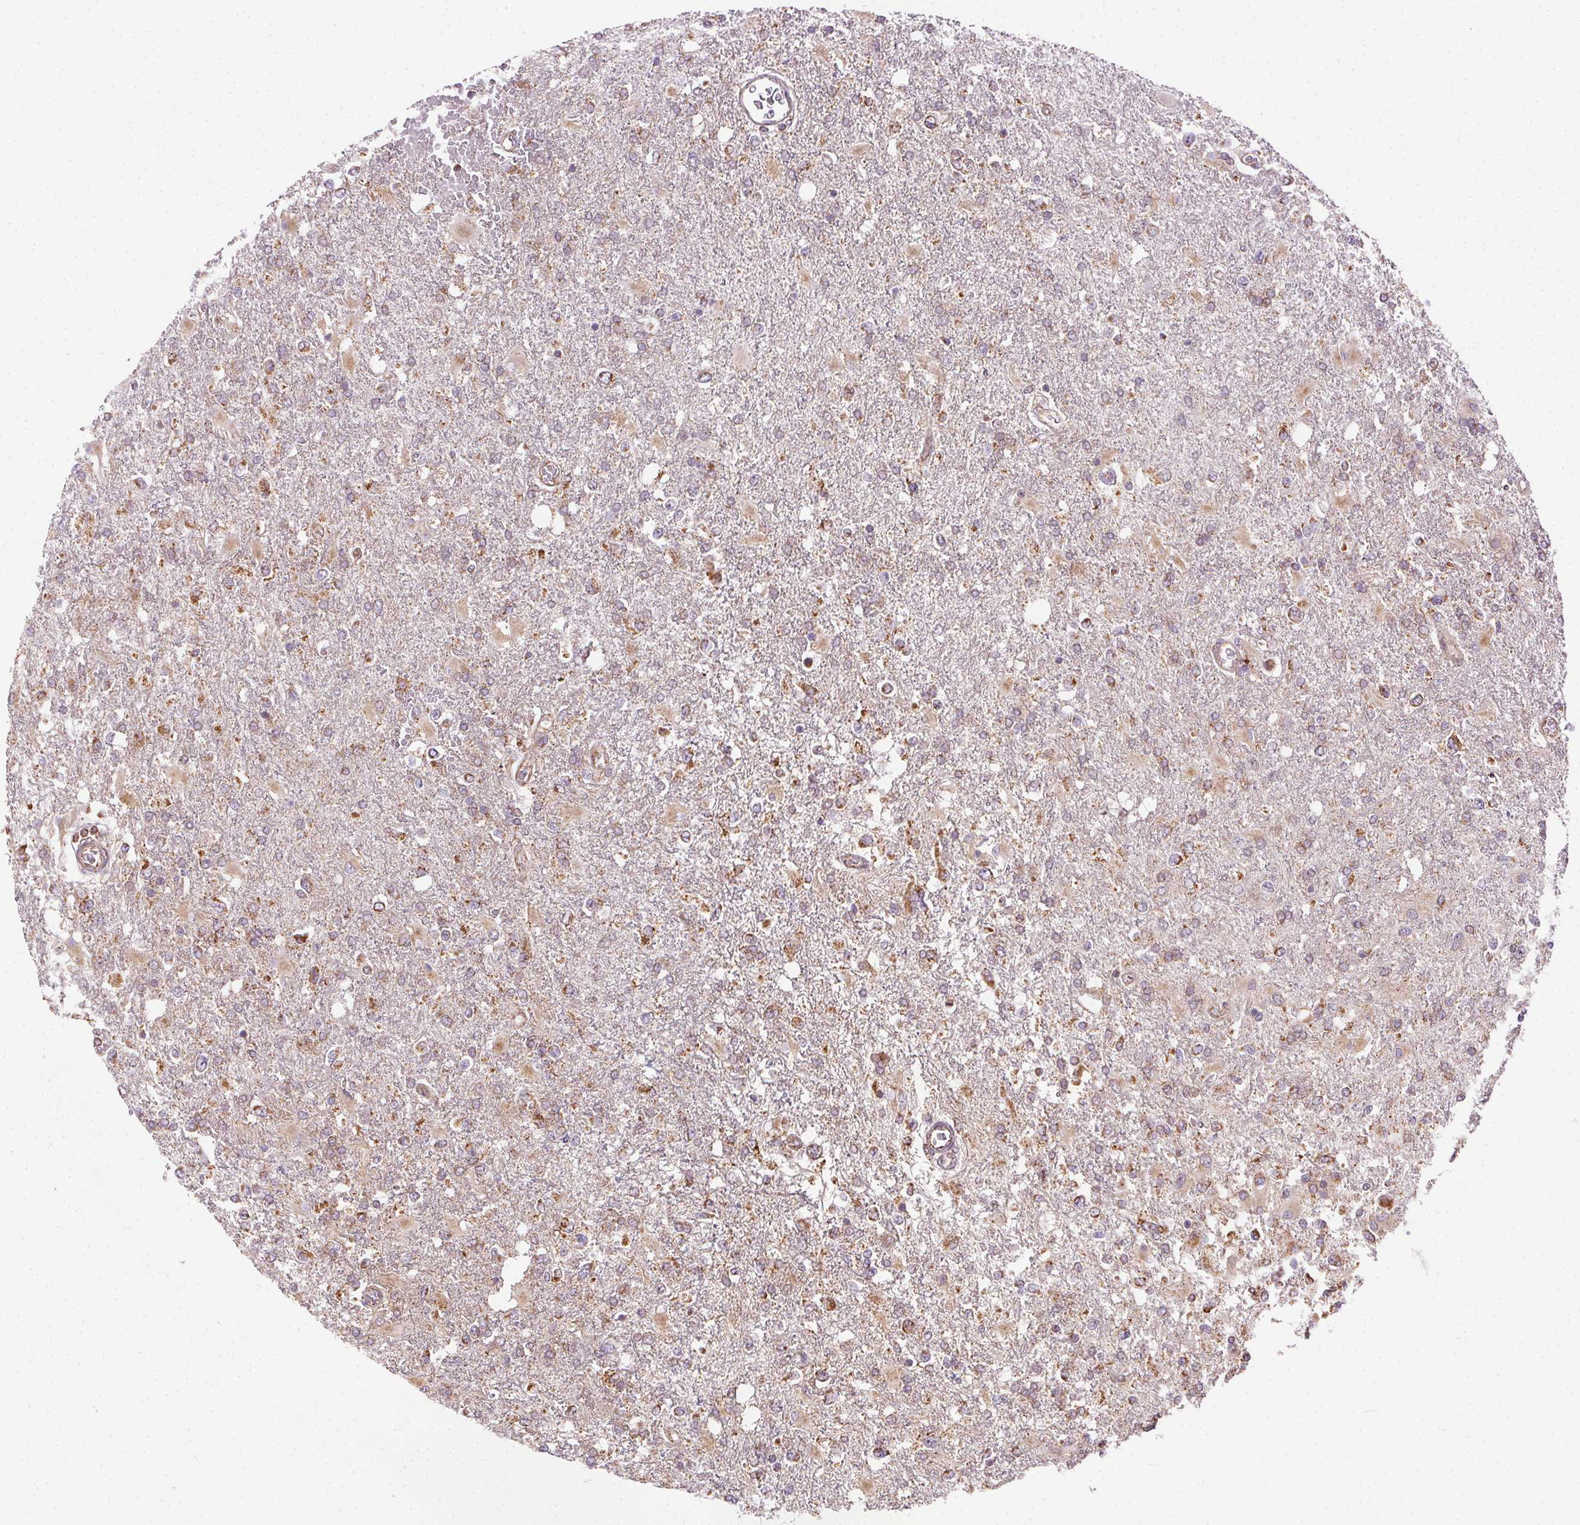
{"staining": {"intensity": "weak", "quantity": ">75%", "location": "cytoplasmic/membranous"}, "tissue": "glioma", "cell_type": "Tumor cells", "image_type": "cancer", "snomed": [{"axis": "morphology", "description": "Glioma, malignant, High grade"}, {"axis": "topography", "description": "Cerebral cortex"}], "caption": "Protein analysis of malignant glioma (high-grade) tissue shows weak cytoplasmic/membranous staining in approximately >75% of tumor cells.", "gene": "CLPB", "patient": {"sex": "male", "age": 79}}